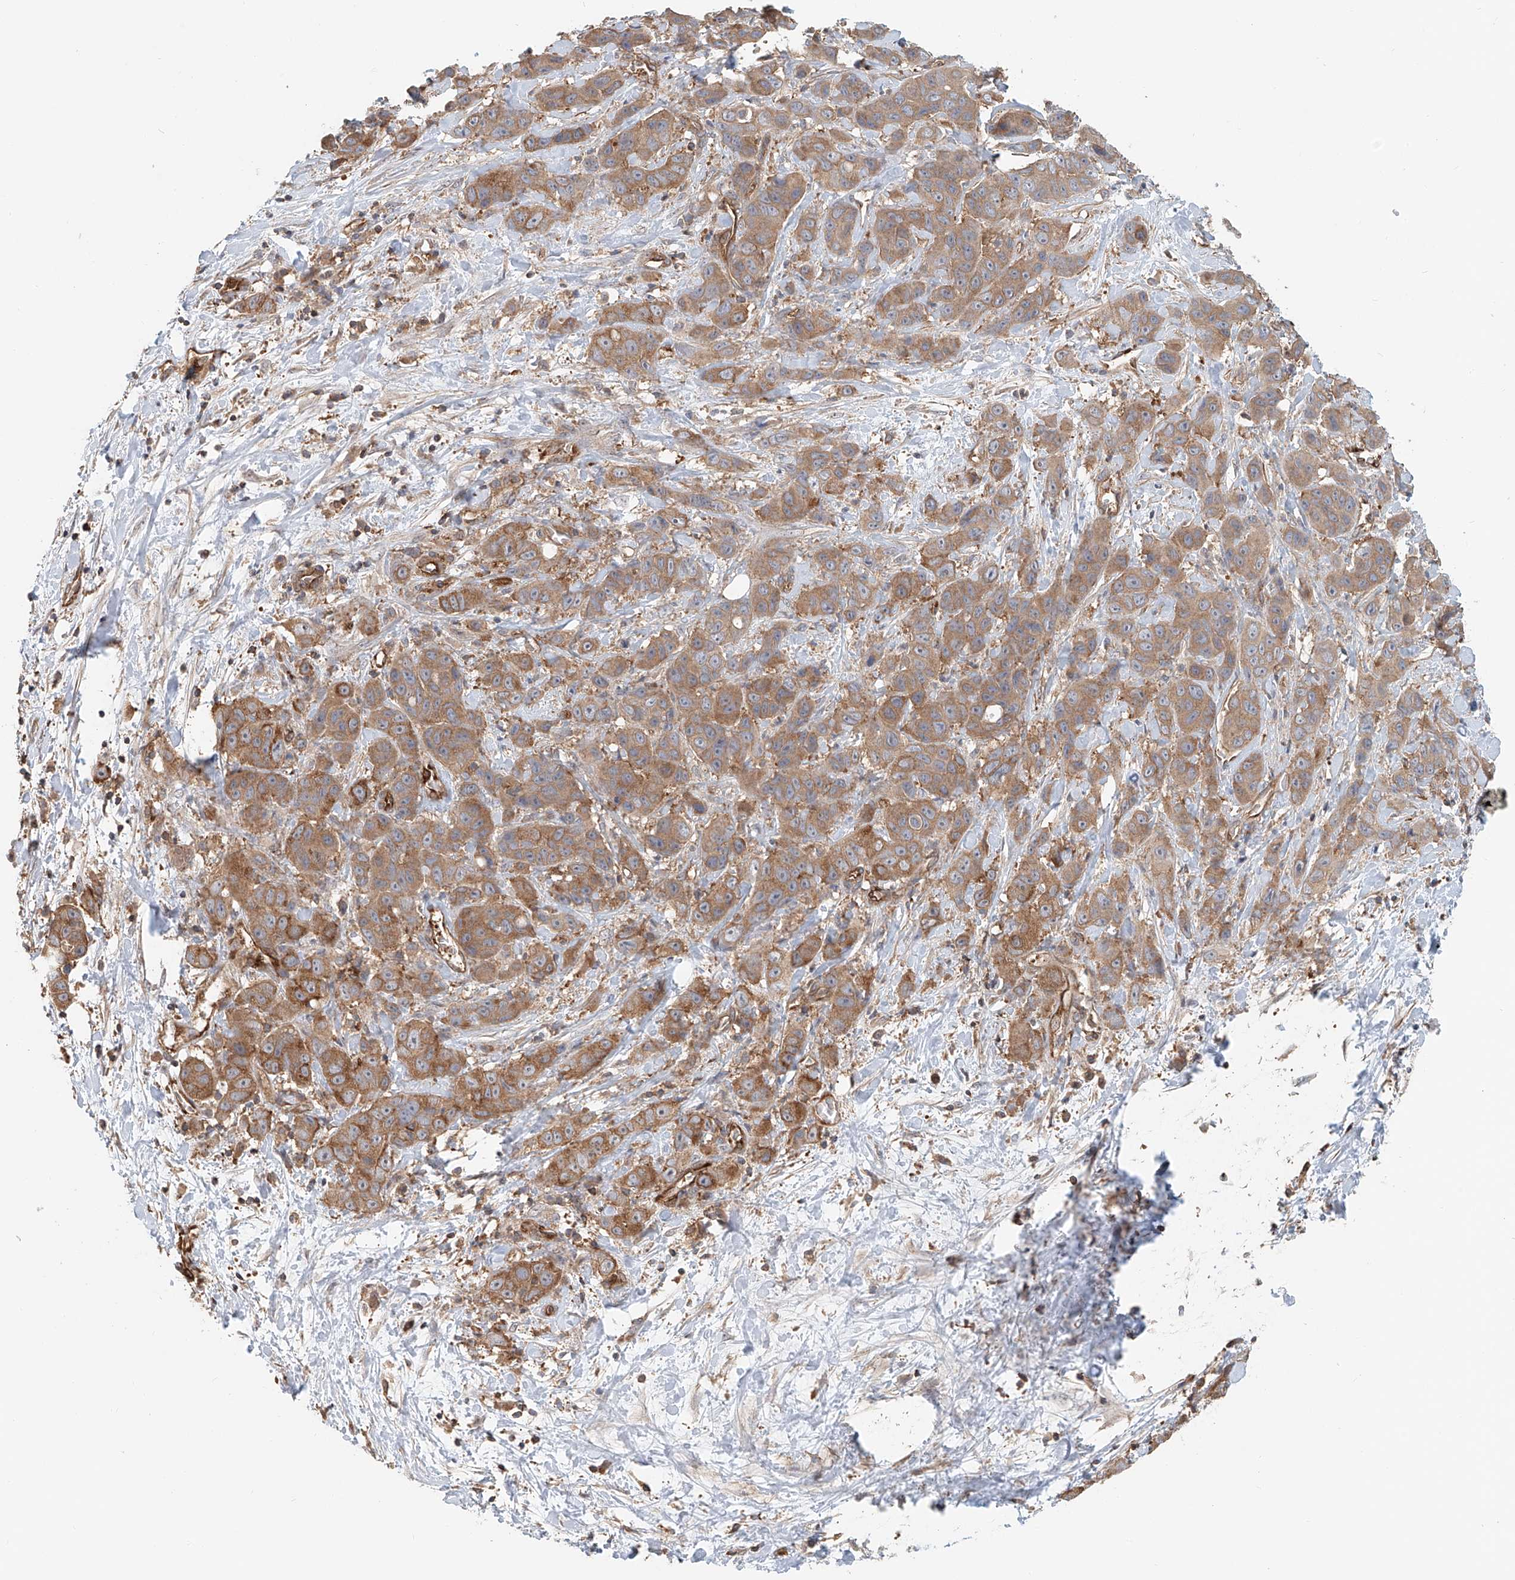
{"staining": {"intensity": "moderate", "quantity": ">75%", "location": "cytoplasmic/membranous"}, "tissue": "liver cancer", "cell_type": "Tumor cells", "image_type": "cancer", "snomed": [{"axis": "morphology", "description": "Cholangiocarcinoma"}, {"axis": "topography", "description": "Liver"}], "caption": "Liver cholangiocarcinoma tissue demonstrates moderate cytoplasmic/membranous staining in about >75% of tumor cells, visualized by immunohistochemistry.", "gene": "FRYL", "patient": {"sex": "female", "age": 52}}